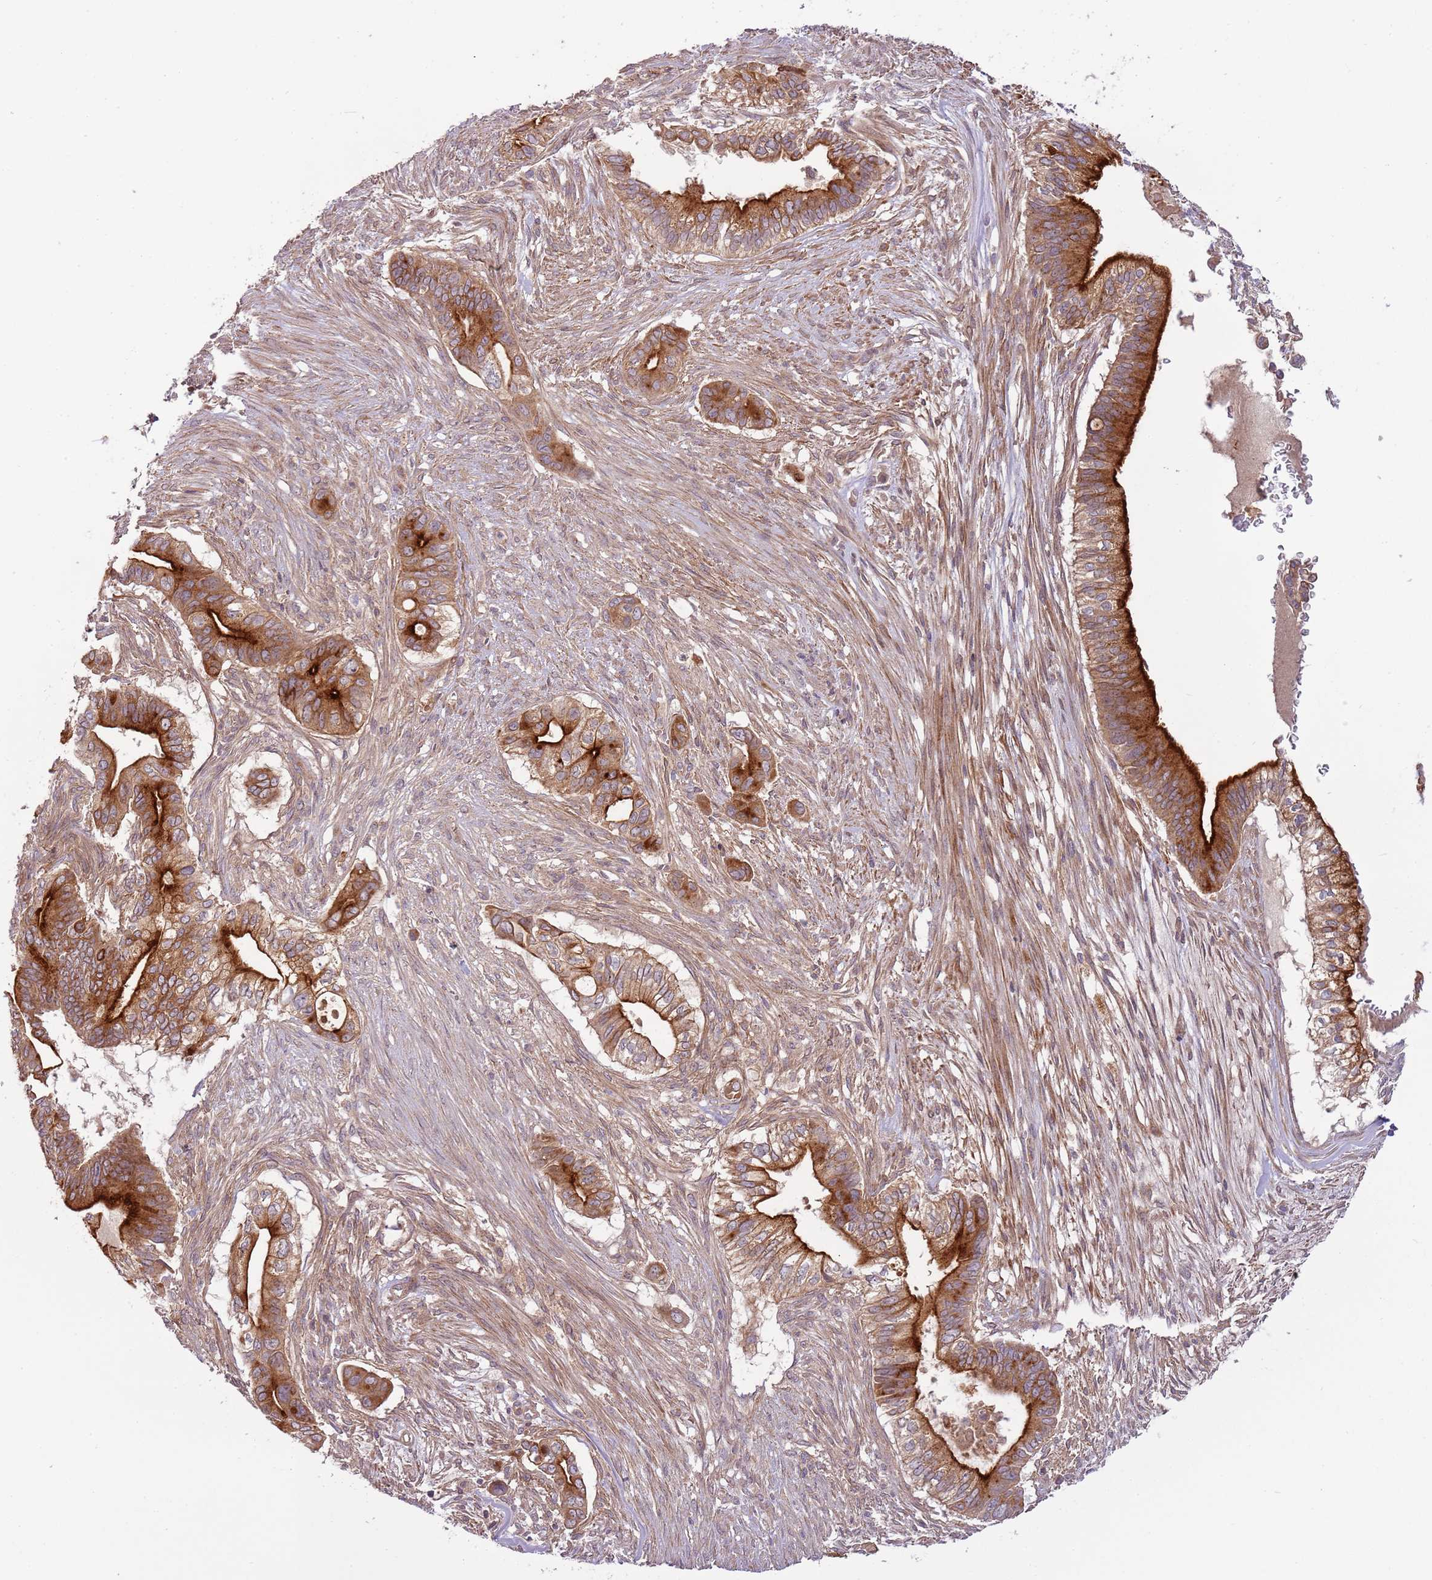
{"staining": {"intensity": "strong", "quantity": ">75%", "location": "cytoplasmic/membranous"}, "tissue": "pancreatic cancer", "cell_type": "Tumor cells", "image_type": "cancer", "snomed": [{"axis": "morphology", "description": "Adenocarcinoma, NOS"}, {"axis": "topography", "description": "Pancreas"}], "caption": "Strong cytoplasmic/membranous protein staining is seen in about >75% of tumor cells in pancreatic cancer.", "gene": "RNF128", "patient": {"sex": "male", "age": 68}}